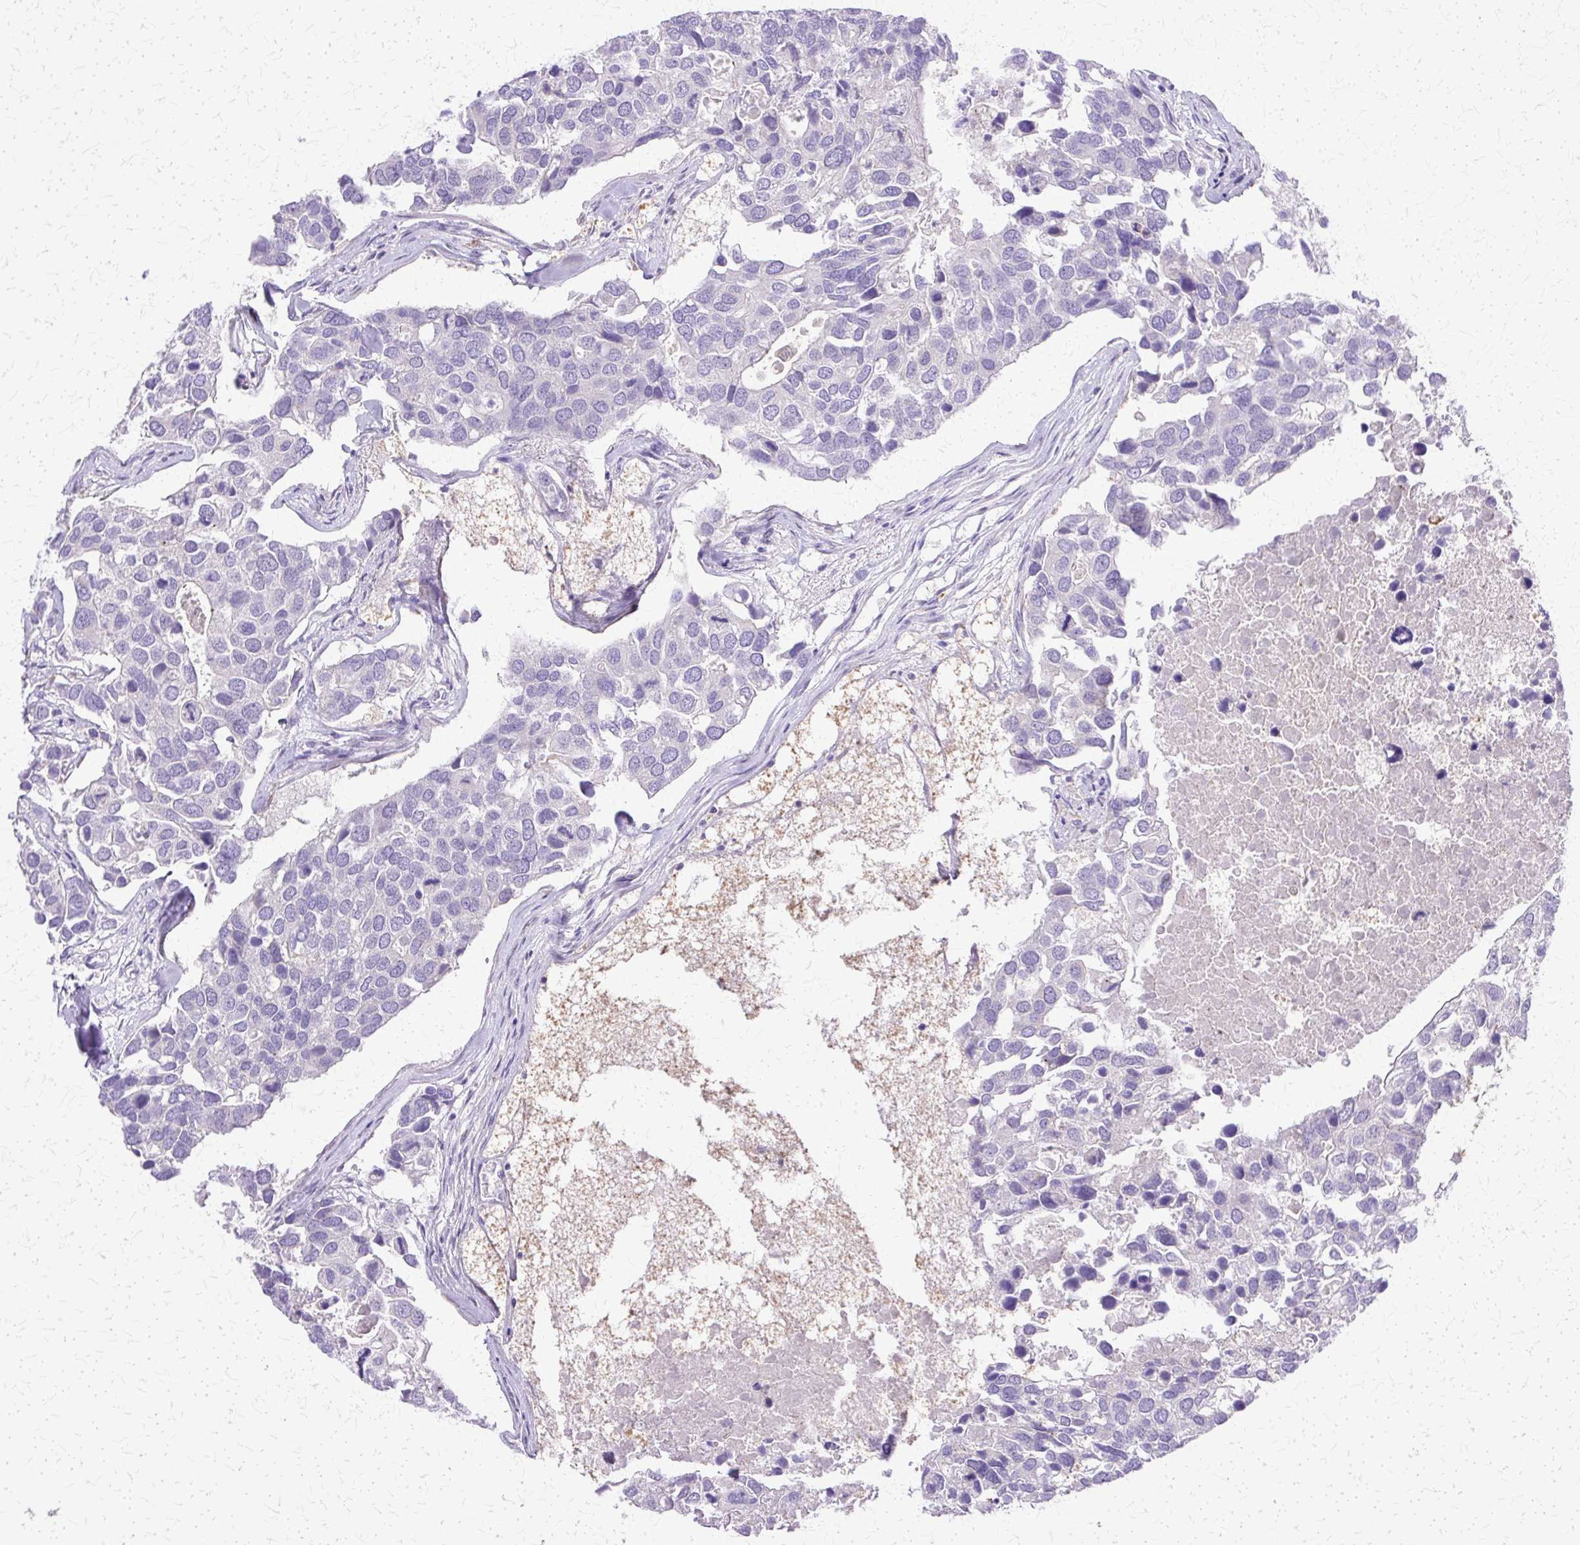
{"staining": {"intensity": "negative", "quantity": "none", "location": "none"}, "tissue": "breast cancer", "cell_type": "Tumor cells", "image_type": "cancer", "snomed": [{"axis": "morphology", "description": "Duct carcinoma"}, {"axis": "topography", "description": "Breast"}], "caption": "The photomicrograph reveals no staining of tumor cells in breast cancer.", "gene": "TBC1D3G", "patient": {"sex": "female", "age": 83}}